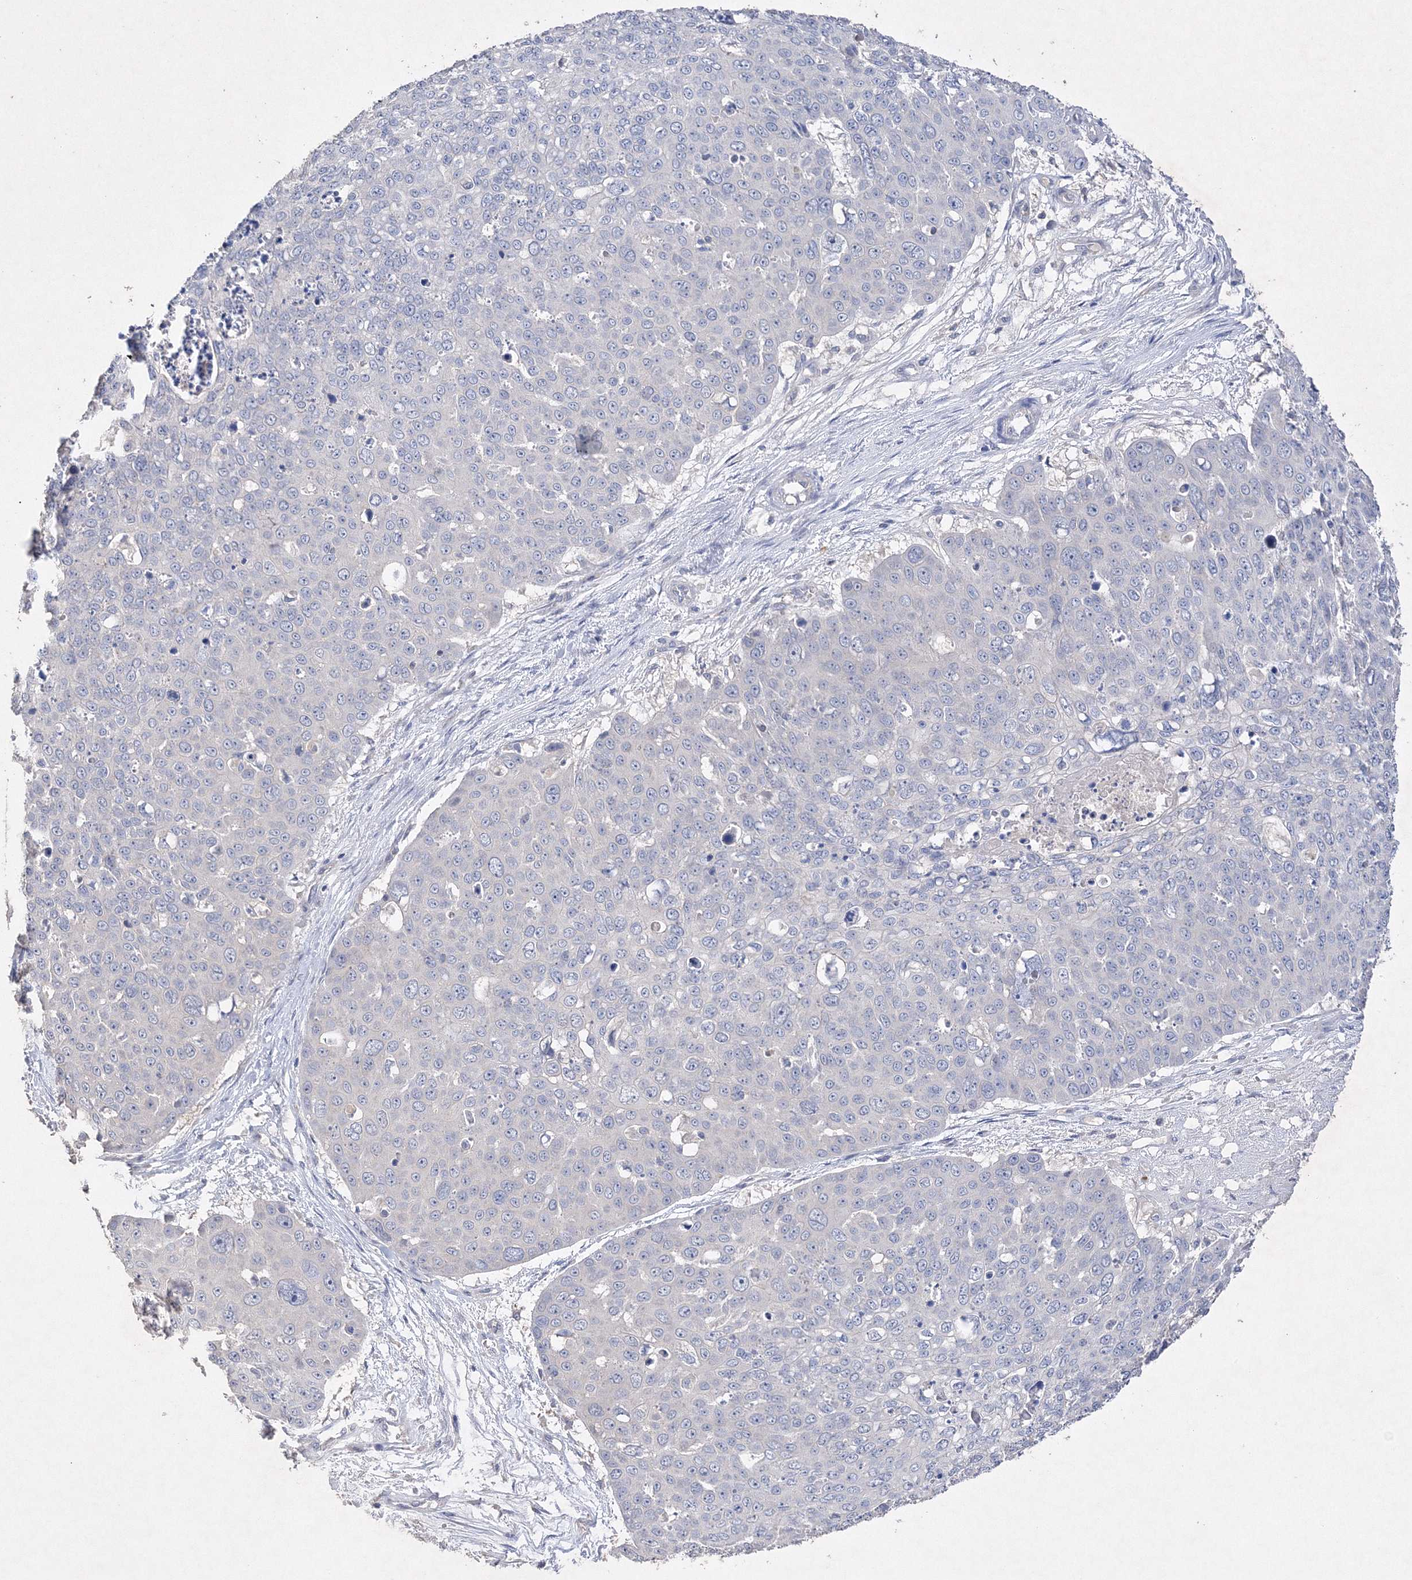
{"staining": {"intensity": "negative", "quantity": "none", "location": "none"}, "tissue": "skin cancer", "cell_type": "Tumor cells", "image_type": "cancer", "snomed": [{"axis": "morphology", "description": "Squamous cell carcinoma, NOS"}, {"axis": "topography", "description": "Skin"}], "caption": "DAB immunohistochemical staining of skin cancer (squamous cell carcinoma) exhibits no significant positivity in tumor cells.", "gene": "GLS", "patient": {"sex": "male", "age": 71}}